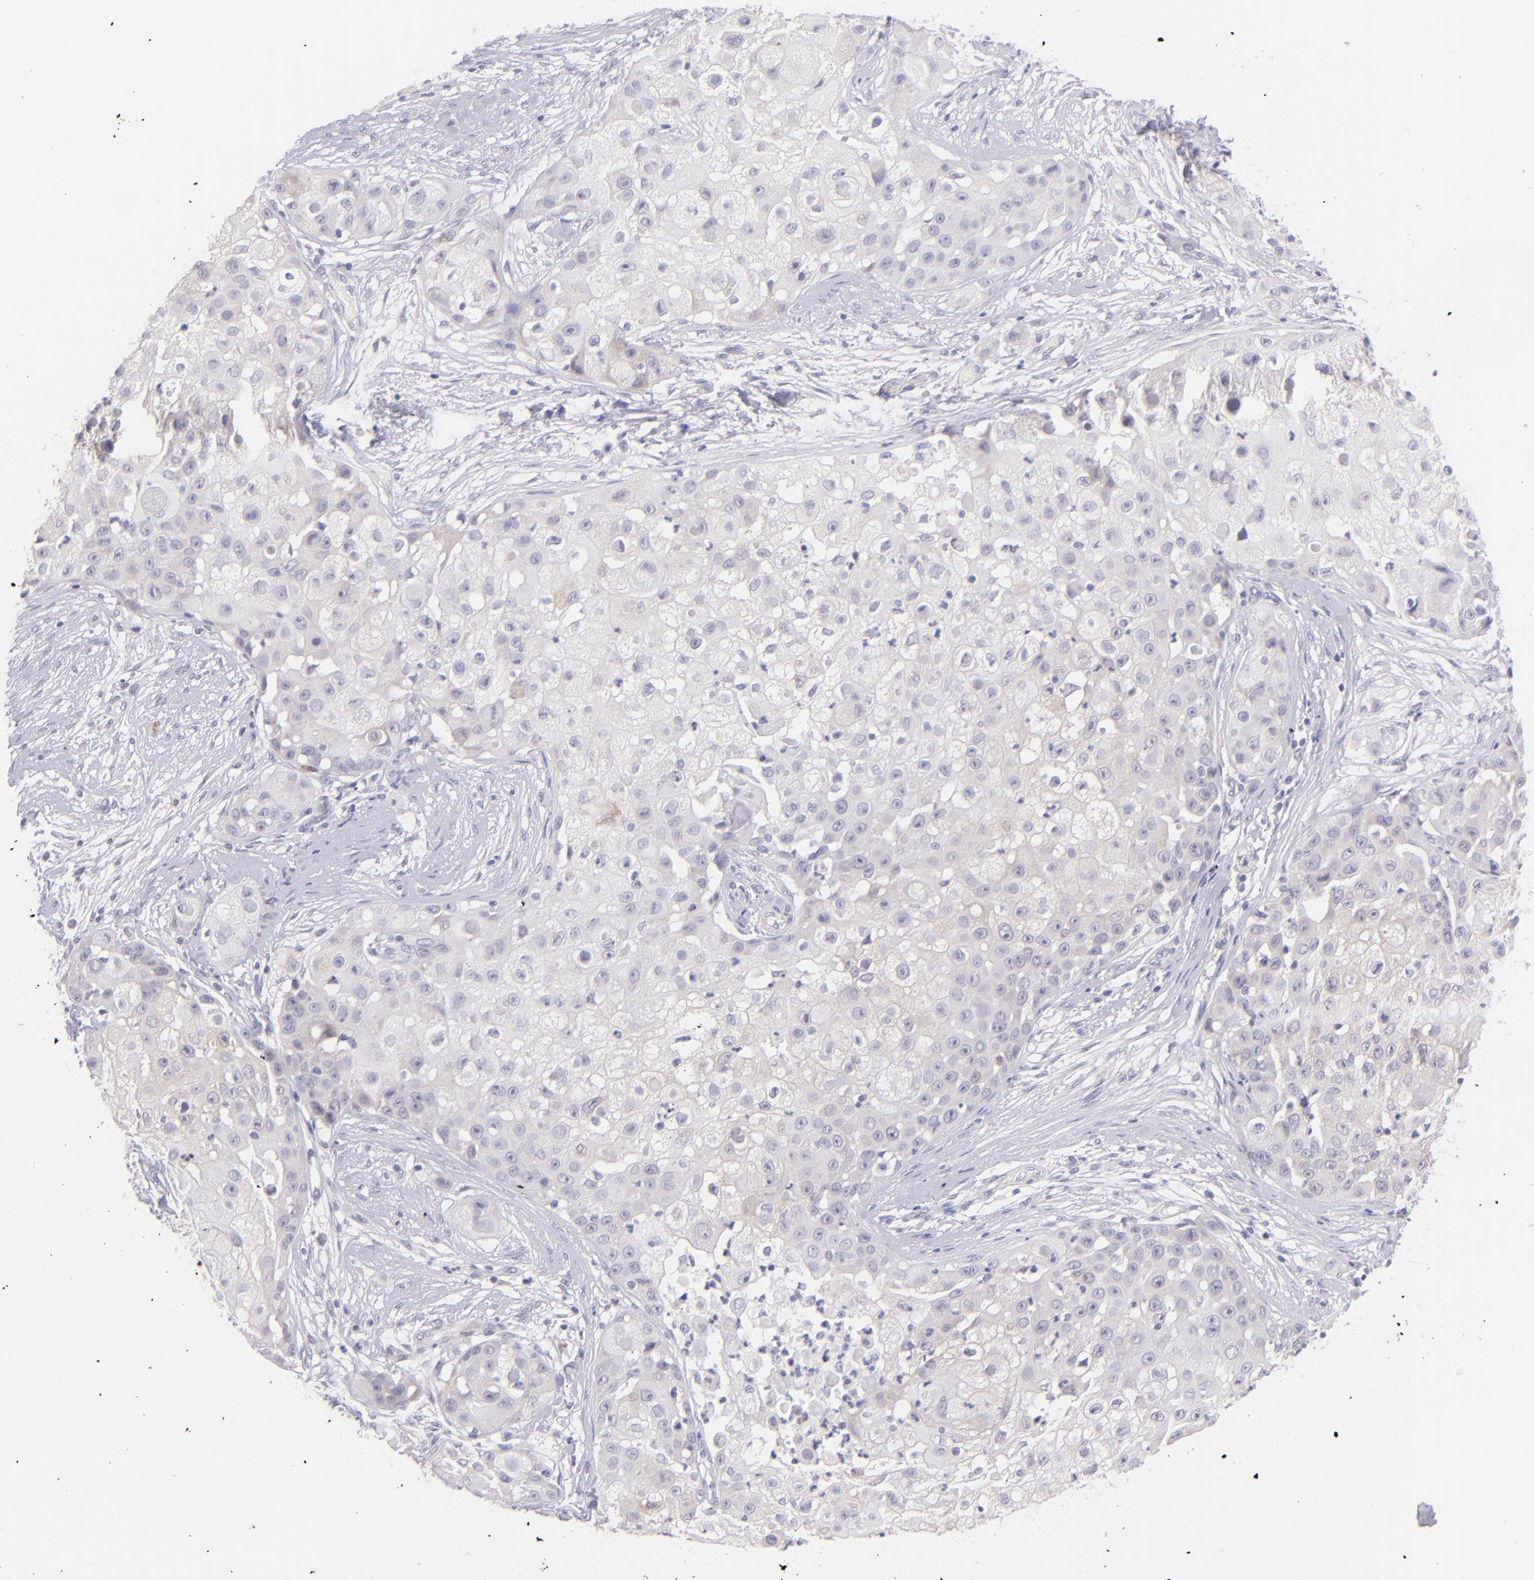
{"staining": {"intensity": "weak", "quantity": "<25%", "location": "cytoplasmic/membranous"}, "tissue": "skin cancer", "cell_type": "Tumor cells", "image_type": "cancer", "snomed": [{"axis": "morphology", "description": "Squamous cell carcinoma, NOS"}, {"axis": "topography", "description": "Skin"}], "caption": "Tumor cells are negative for brown protein staining in skin squamous cell carcinoma. (DAB (3,3'-diaminobenzidine) immunohistochemistry (IHC) visualized using brightfield microscopy, high magnification).", "gene": "SH2D4A", "patient": {"sex": "female", "age": 57}}